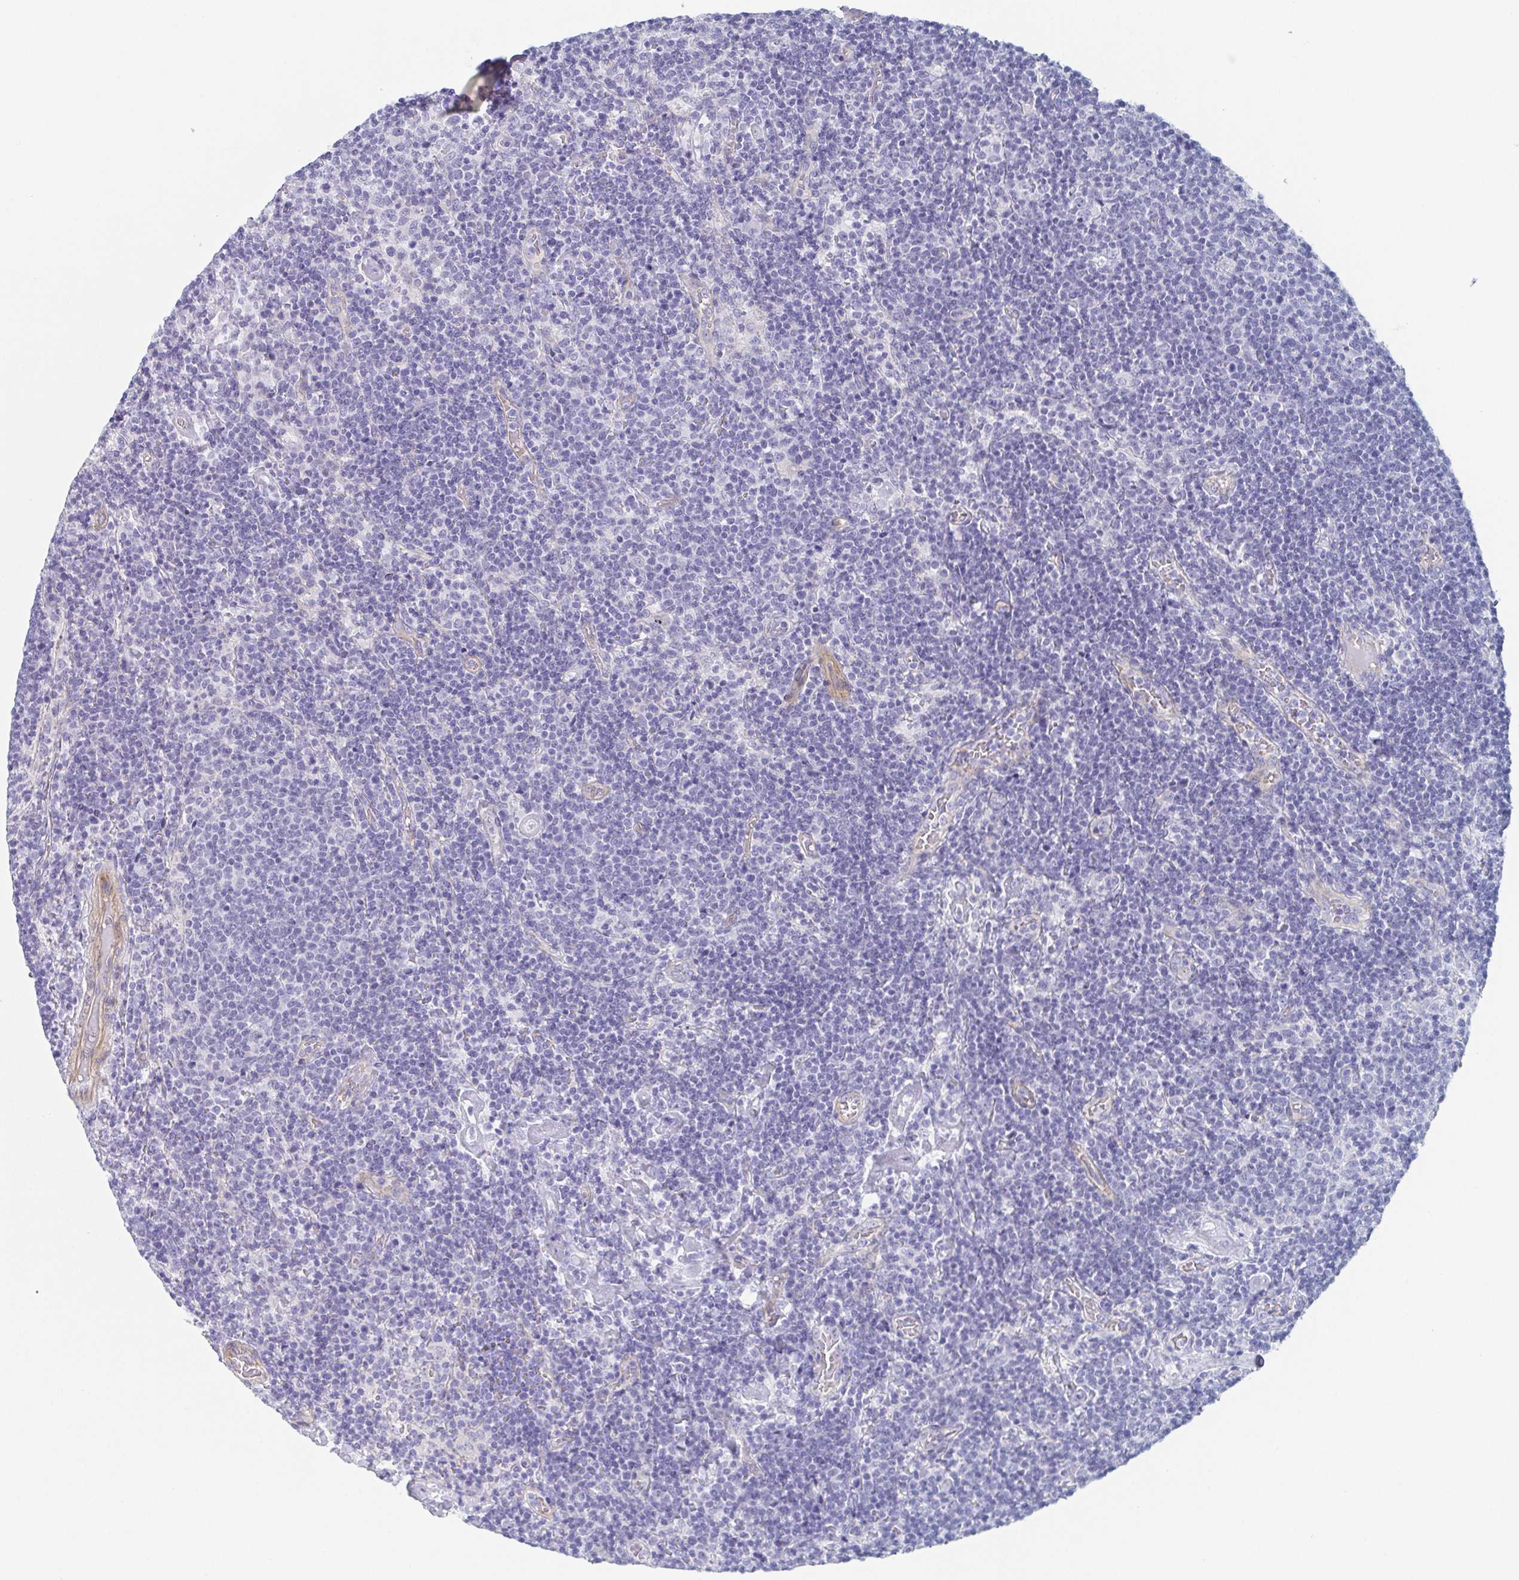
{"staining": {"intensity": "negative", "quantity": "none", "location": "none"}, "tissue": "lymphoma", "cell_type": "Tumor cells", "image_type": "cancer", "snomed": [{"axis": "morphology", "description": "Malignant lymphoma, non-Hodgkin's type, High grade"}, {"axis": "topography", "description": "Lymph node"}], "caption": "DAB (3,3'-diaminobenzidine) immunohistochemical staining of human high-grade malignant lymphoma, non-Hodgkin's type shows no significant positivity in tumor cells.", "gene": "DYNC1I1", "patient": {"sex": "male", "age": 61}}